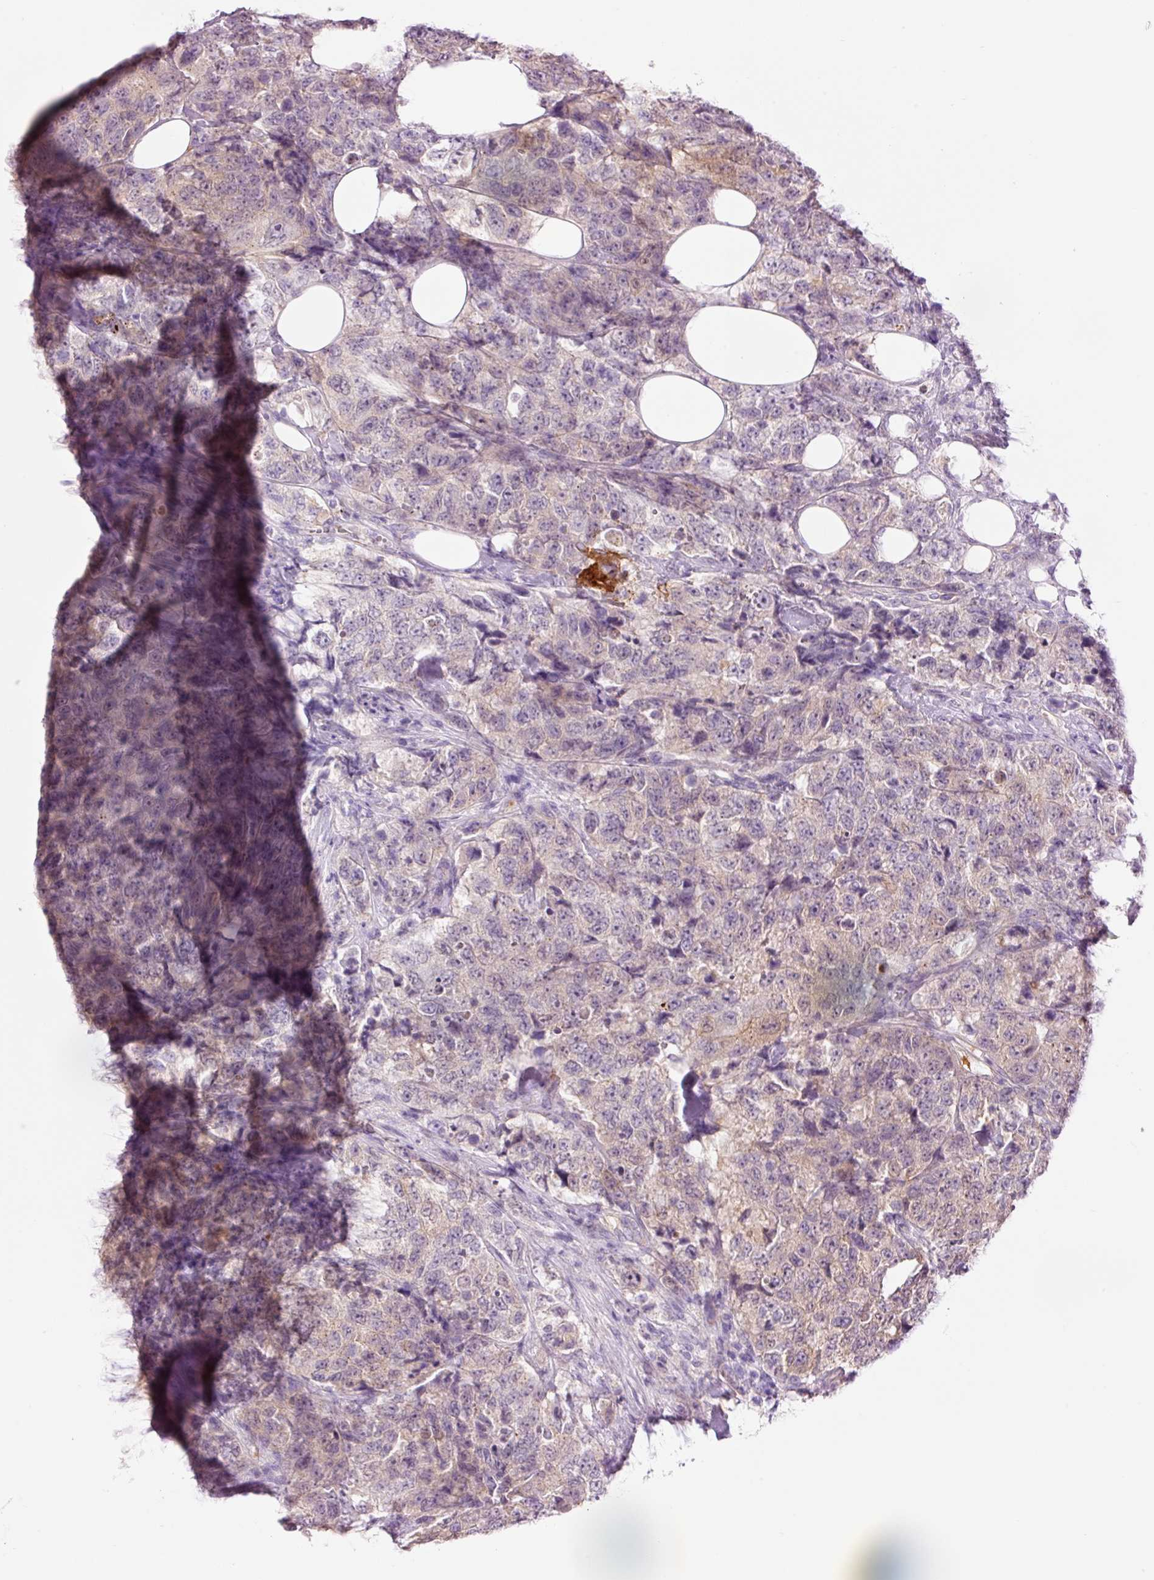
{"staining": {"intensity": "weak", "quantity": "25%-75%", "location": "cytoplasmic/membranous"}, "tissue": "urothelial cancer", "cell_type": "Tumor cells", "image_type": "cancer", "snomed": [{"axis": "morphology", "description": "Urothelial carcinoma, High grade"}, {"axis": "topography", "description": "Urinary bladder"}], "caption": "A brown stain highlights weak cytoplasmic/membranous positivity of a protein in urothelial cancer tumor cells. The staining was performed using DAB to visualize the protein expression in brown, while the nuclei were stained in blue with hematoxylin (Magnification: 20x).", "gene": "HSPA4L", "patient": {"sex": "female", "age": 78}}